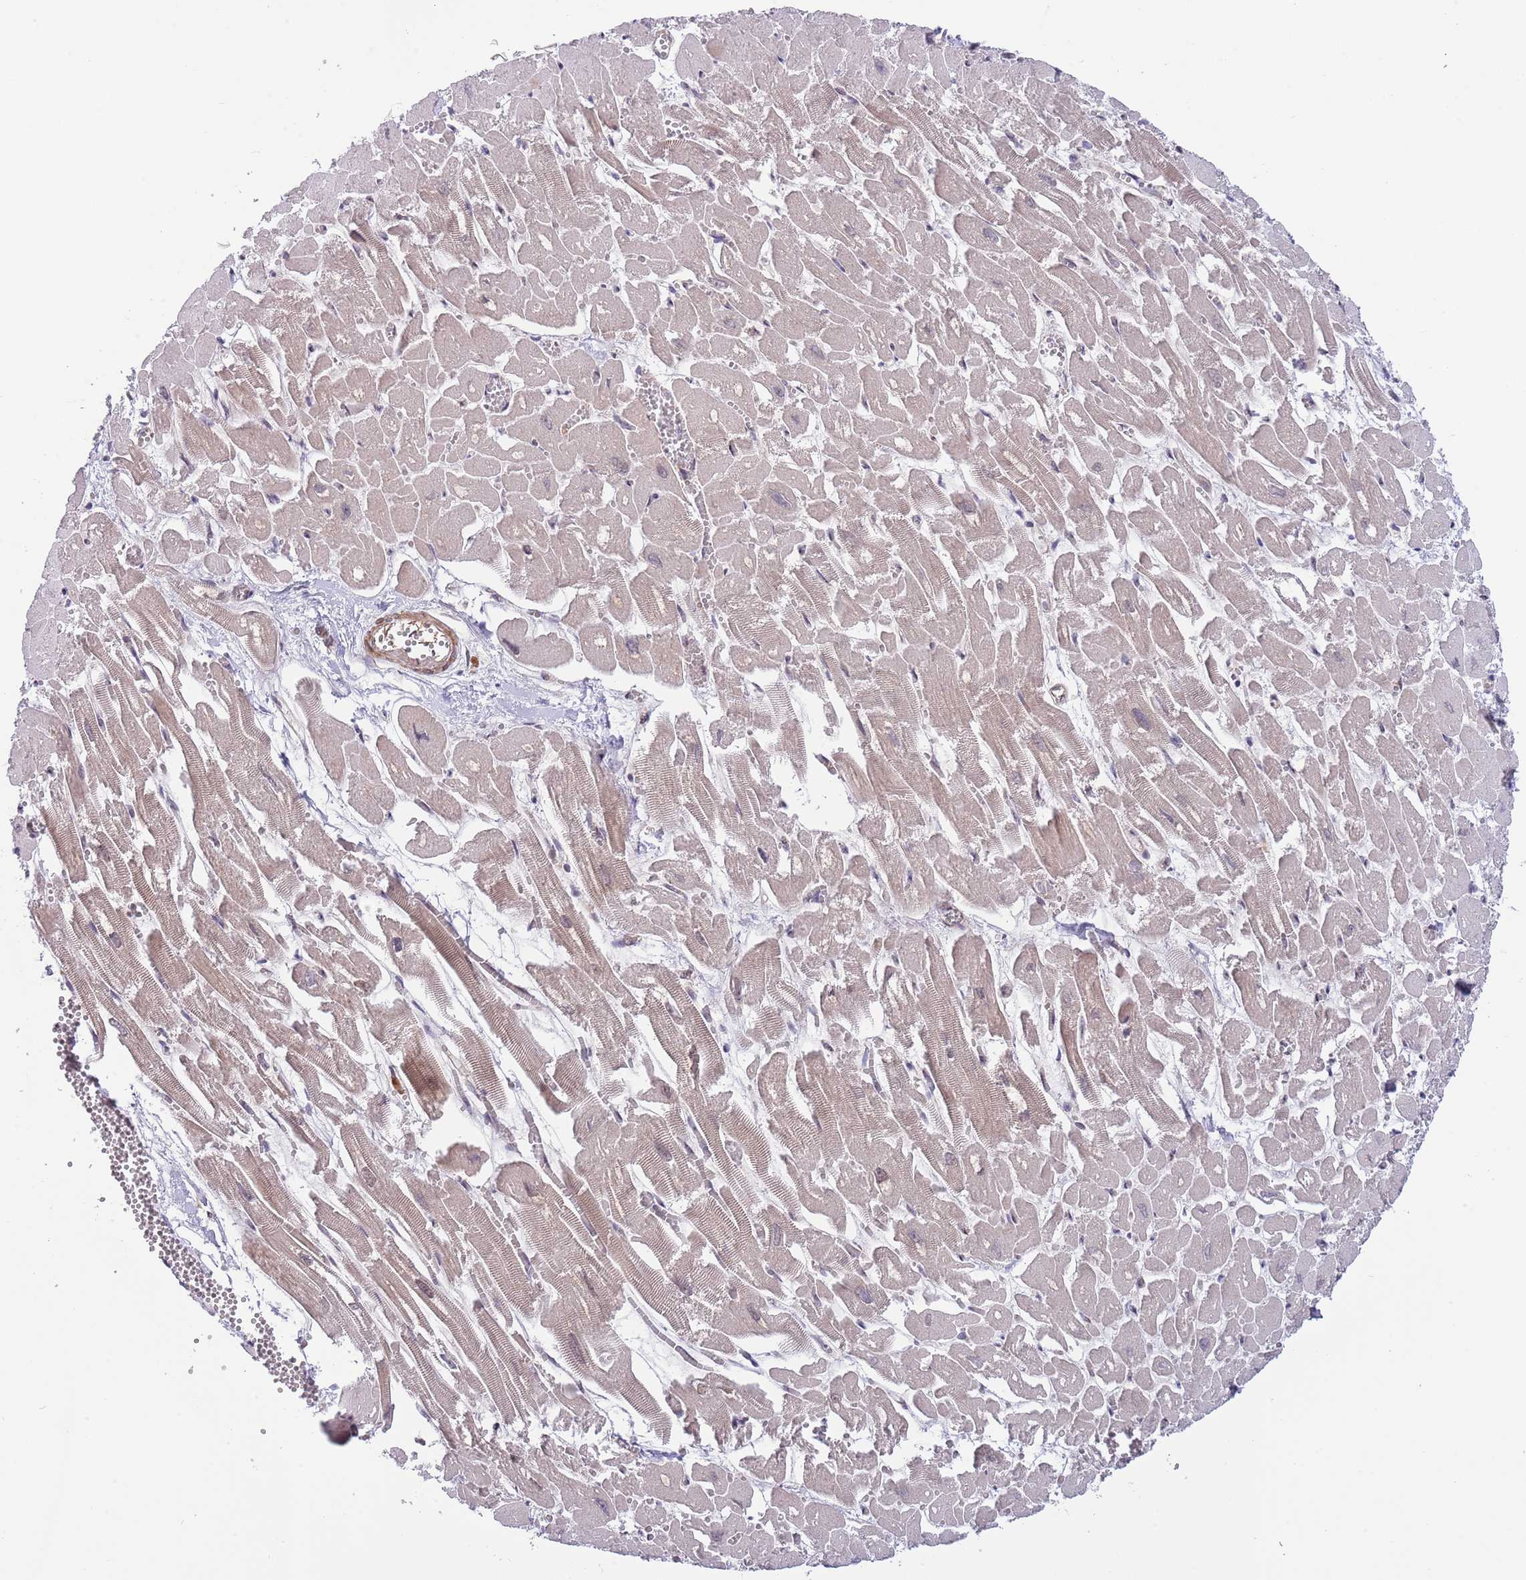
{"staining": {"intensity": "weak", "quantity": "25%-75%", "location": "cytoplasmic/membranous"}, "tissue": "heart muscle", "cell_type": "Cardiomyocytes", "image_type": "normal", "snomed": [{"axis": "morphology", "description": "Normal tissue, NOS"}, {"axis": "topography", "description": "Heart"}], "caption": "Immunohistochemistry (IHC) of normal heart muscle reveals low levels of weak cytoplasmic/membranous expression in about 25%-75% of cardiomyocytes. Using DAB (3,3'-diaminobenzidine) (brown) and hematoxylin (blue) stains, captured at high magnification using brightfield microscopy.", "gene": "PRR16", "patient": {"sex": "male", "age": 54}}